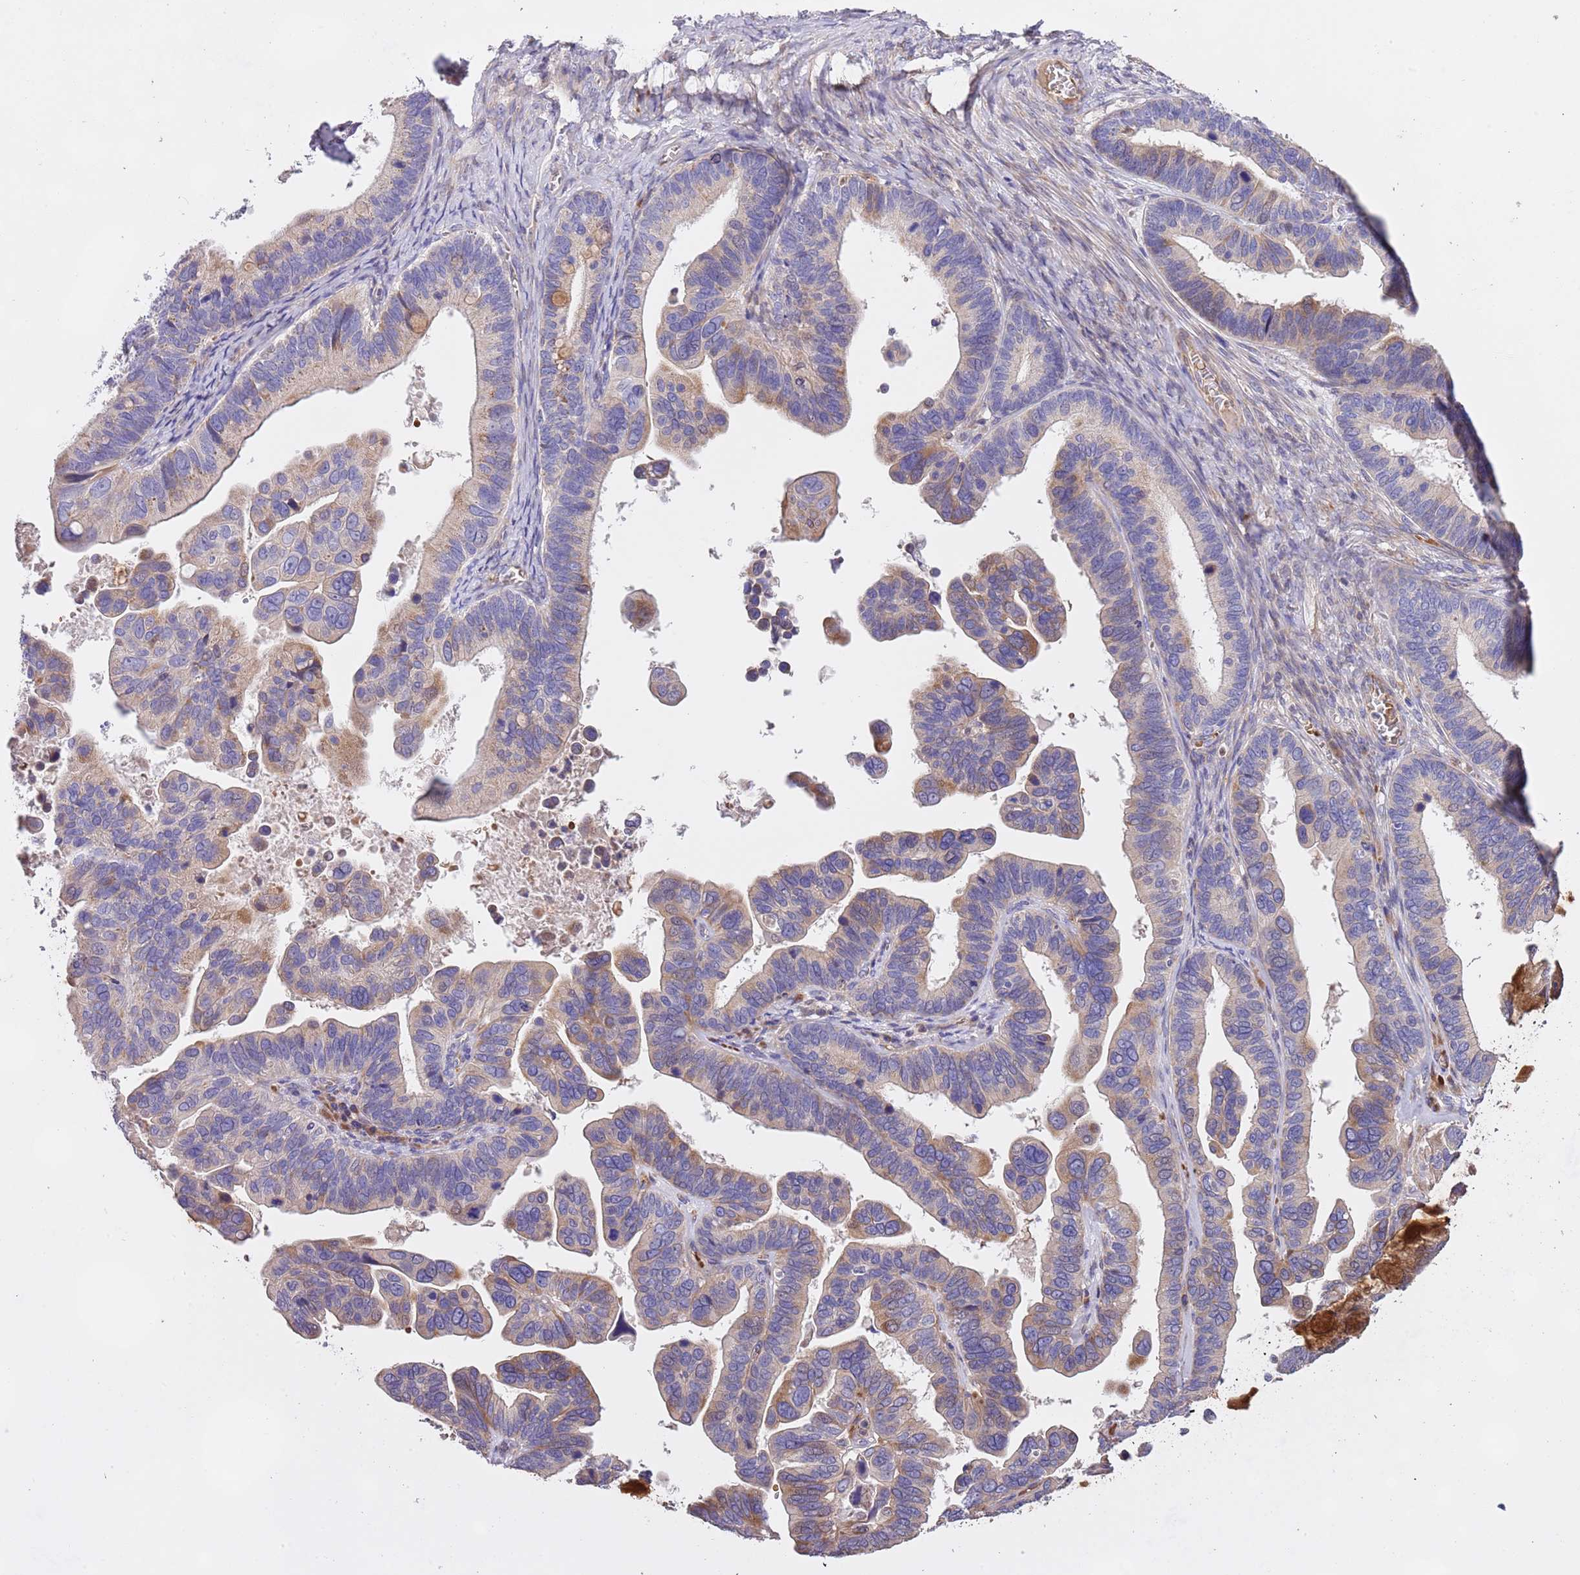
{"staining": {"intensity": "weak", "quantity": "25%-75%", "location": "cytoplasmic/membranous"}, "tissue": "ovarian cancer", "cell_type": "Tumor cells", "image_type": "cancer", "snomed": [{"axis": "morphology", "description": "Cystadenocarcinoma, serous, NOS"}, {"axis": "topography", "description": "Ovary"}], "caption": "Protein expression analysis of ovarian serous cystadenocarcinoma exhibits weak cytoplasmic/membranous staining in about 25%-75% of tumor cells.", "gene": "PIGA", "patient": {"sex": "female", "age": 56}}